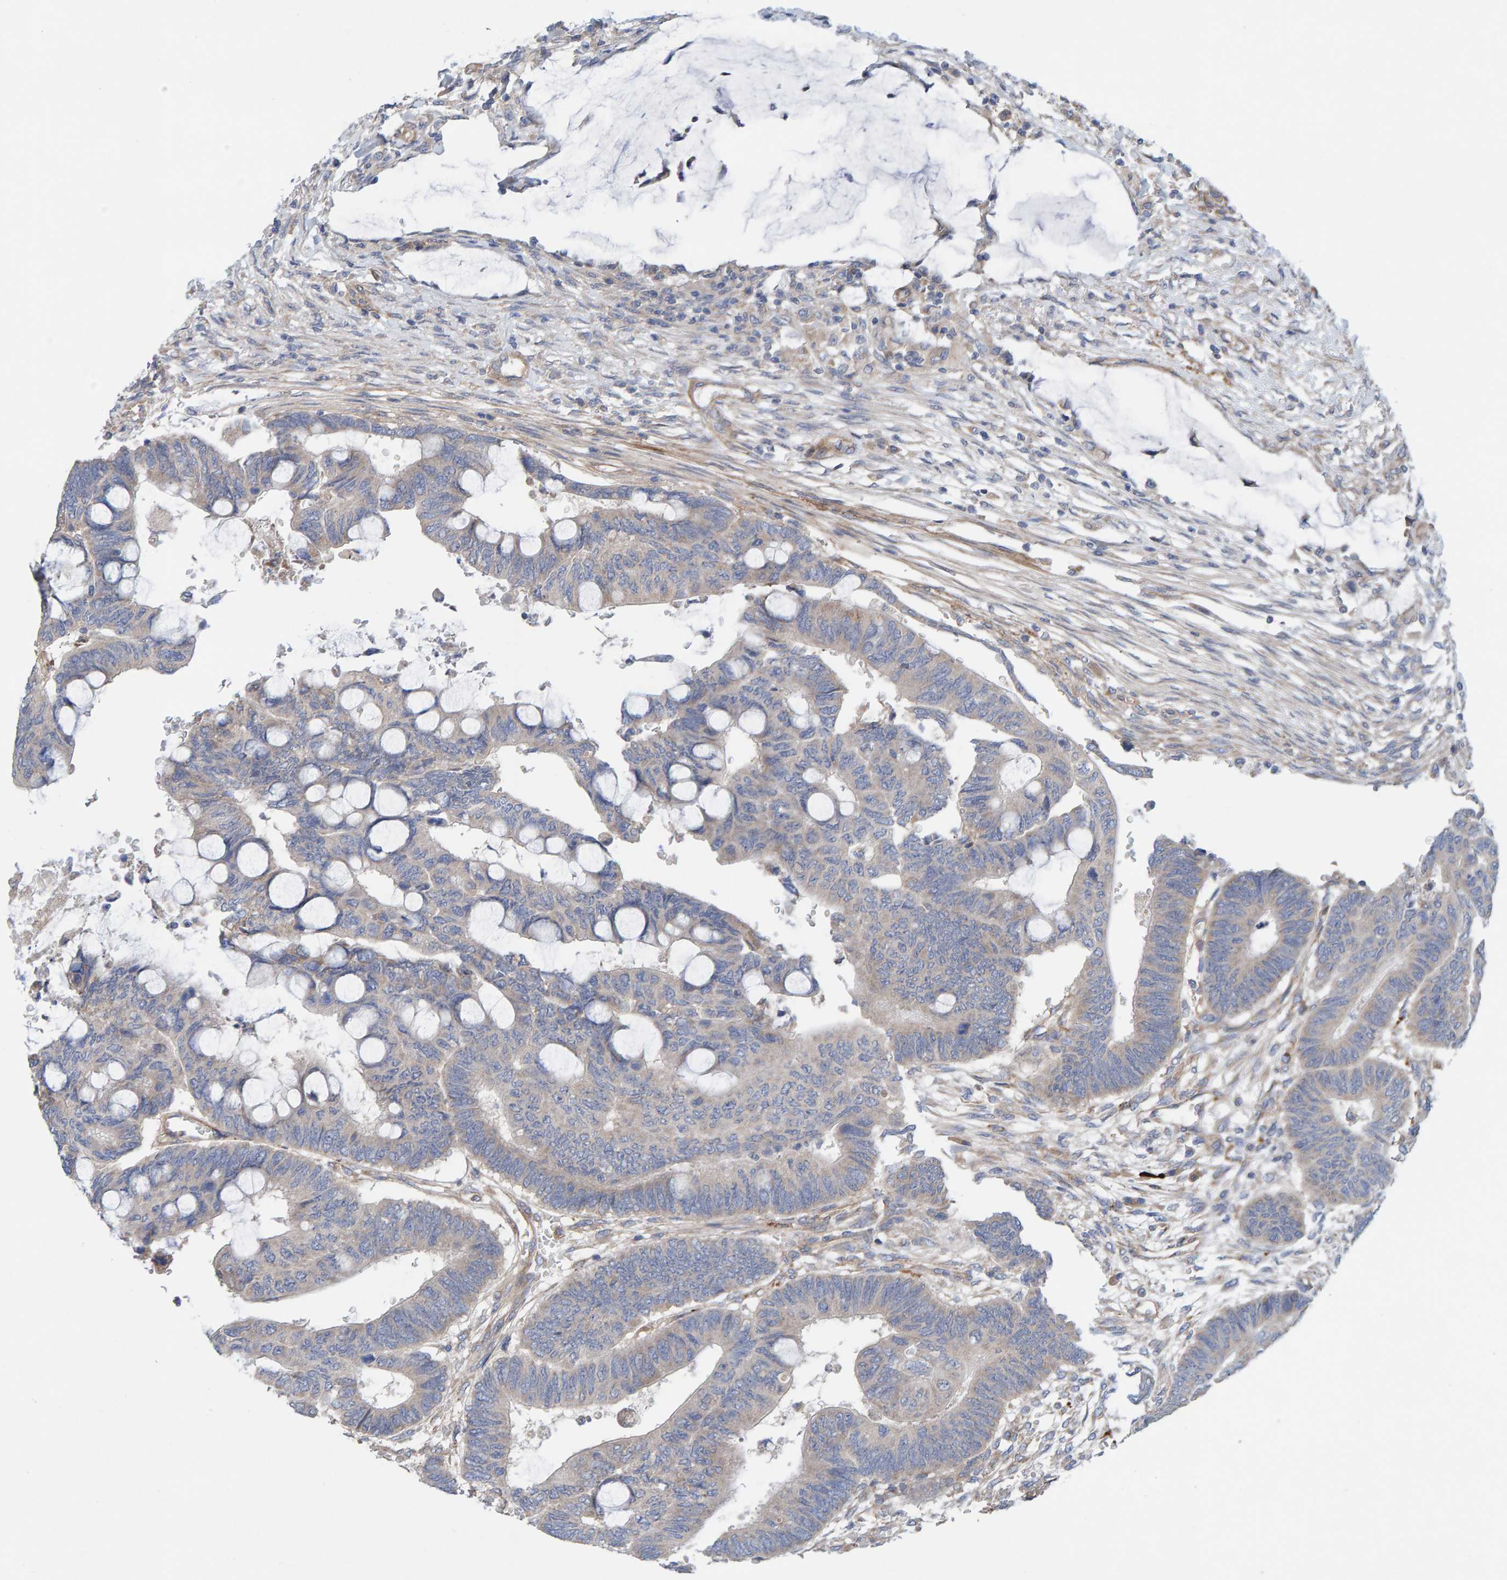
{"staining": {"intensity": "weak", "quantity": "<25%", "location": "cytoplasmic/membranous"}, "tissue": "colorectal cancer", "cell_type": "Tumor cells", "image_type": "cancer", "snomed": [{"axis": "morphology", "description": "Normal tissue, NOS"}, {"axis": "morphology", "description": "Adenocarcinoma, NOS"}, {"axis": "topography", "description": "Rectum"}, {"axis": "topography", "description": "Peripheral nerve tissue"}], "caption": "Immunohistochemical staining of adenocarcinoma (colorectal) shows no significant positivity in tumor cells.", "gene": "CDK5RAP3", "patient": {"sex": "male", "age": 92}}